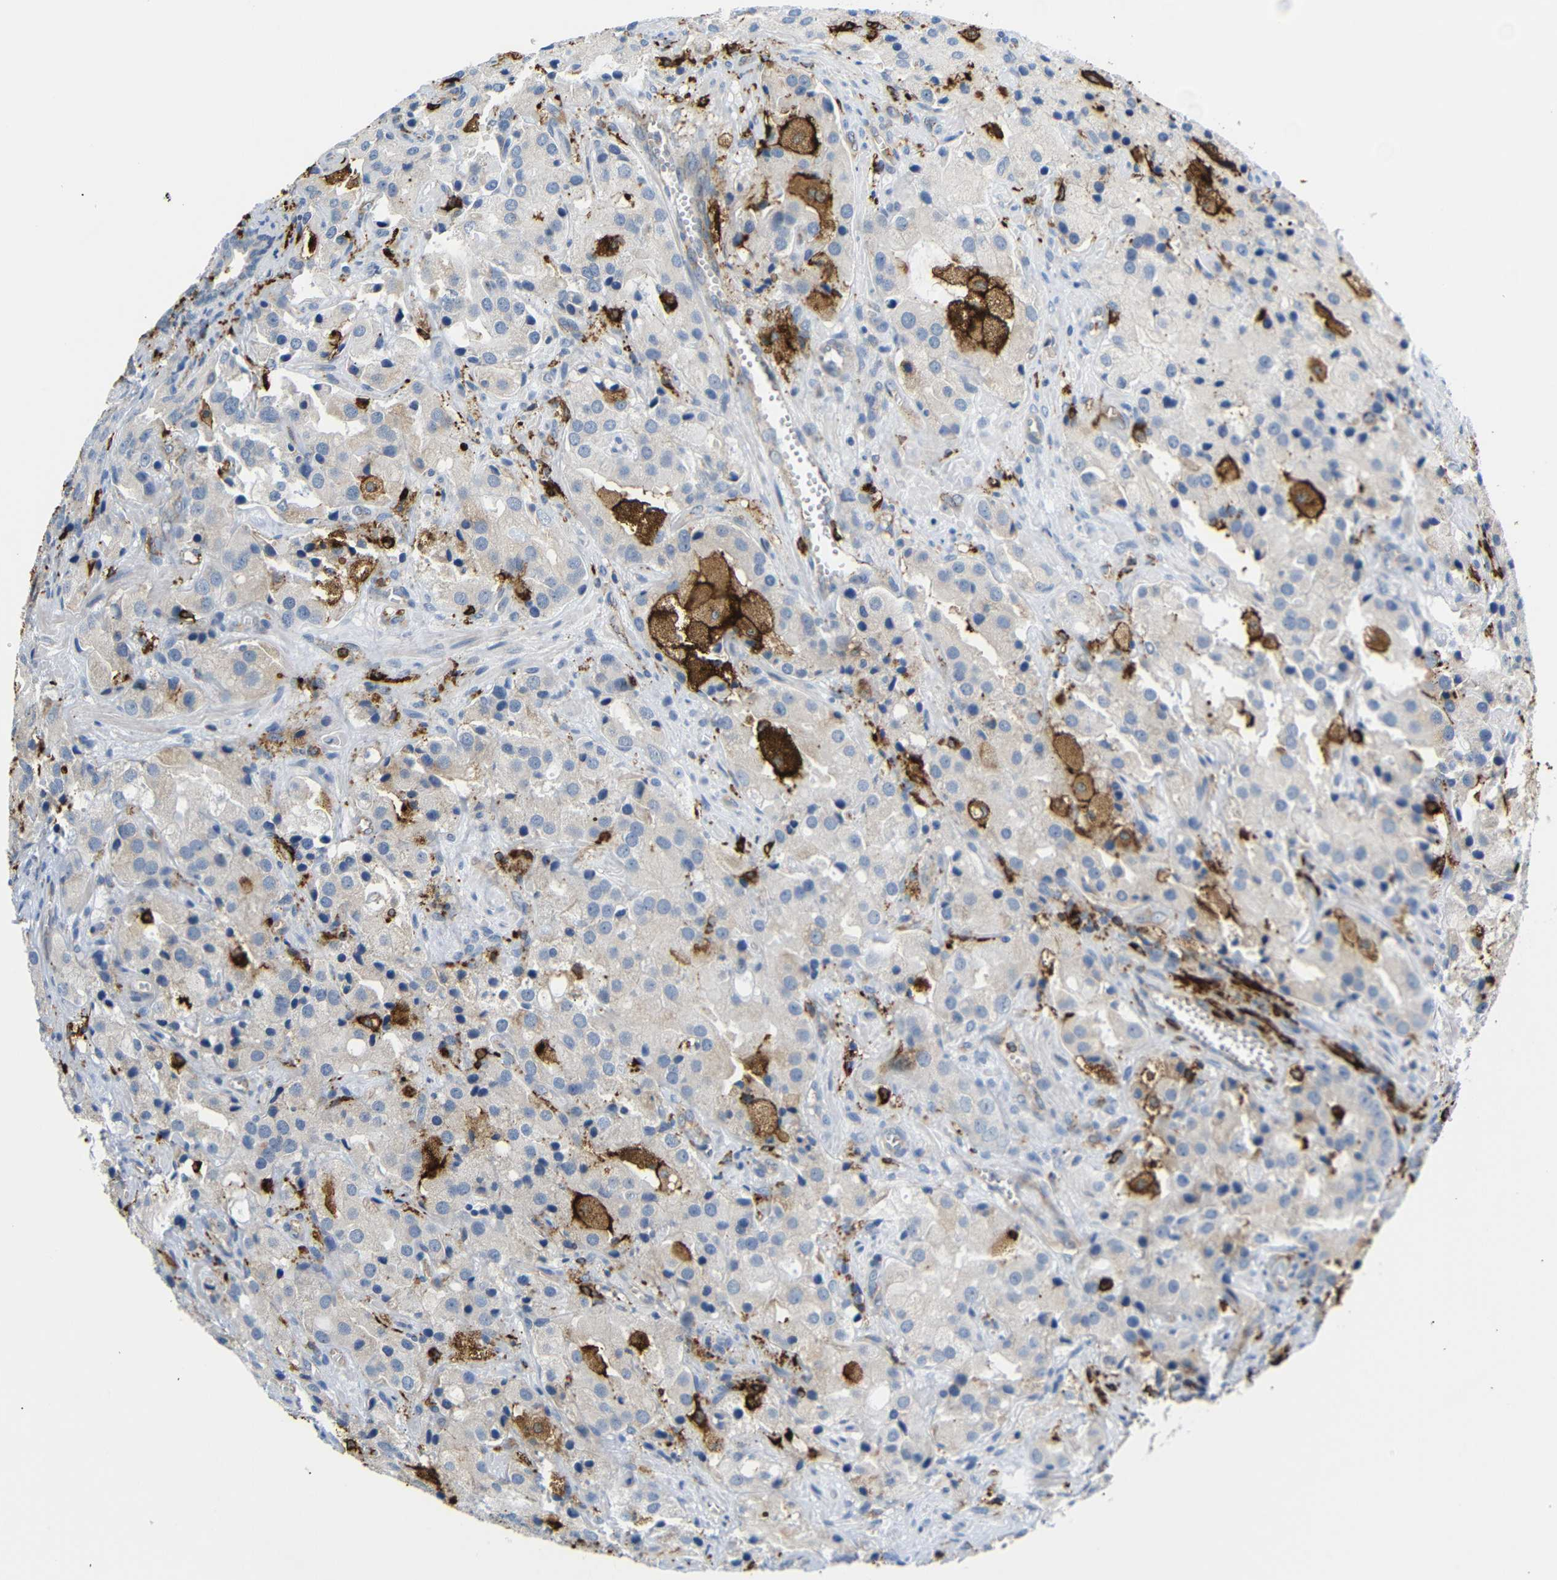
{"staining": {"intensity": "weak", "quantity": "<25%", "location": "cytoplasmic/membranous"}, "tissue": "prostate cancer", "cell_type": "Tumor cells", "image_type": "cancer", "snomed": [{"axis": "morphology", "description": "Adenocarcinoma, High grade"}, {"axis": "topography", "description": "Prostate"}], "caption": "This is a image of immunohistochemistry (IHC) staining of prostate cancer (adenocarcinoma (high-grade)), which shows no positivity in tumor cells. (Stains: DAB IHC with hematoxylin counter stain, Microscopy: brightfield microscopy at high magnification).", "gene": "HLA-DQB1", "patient": {"sex": "male", "age": 70}}